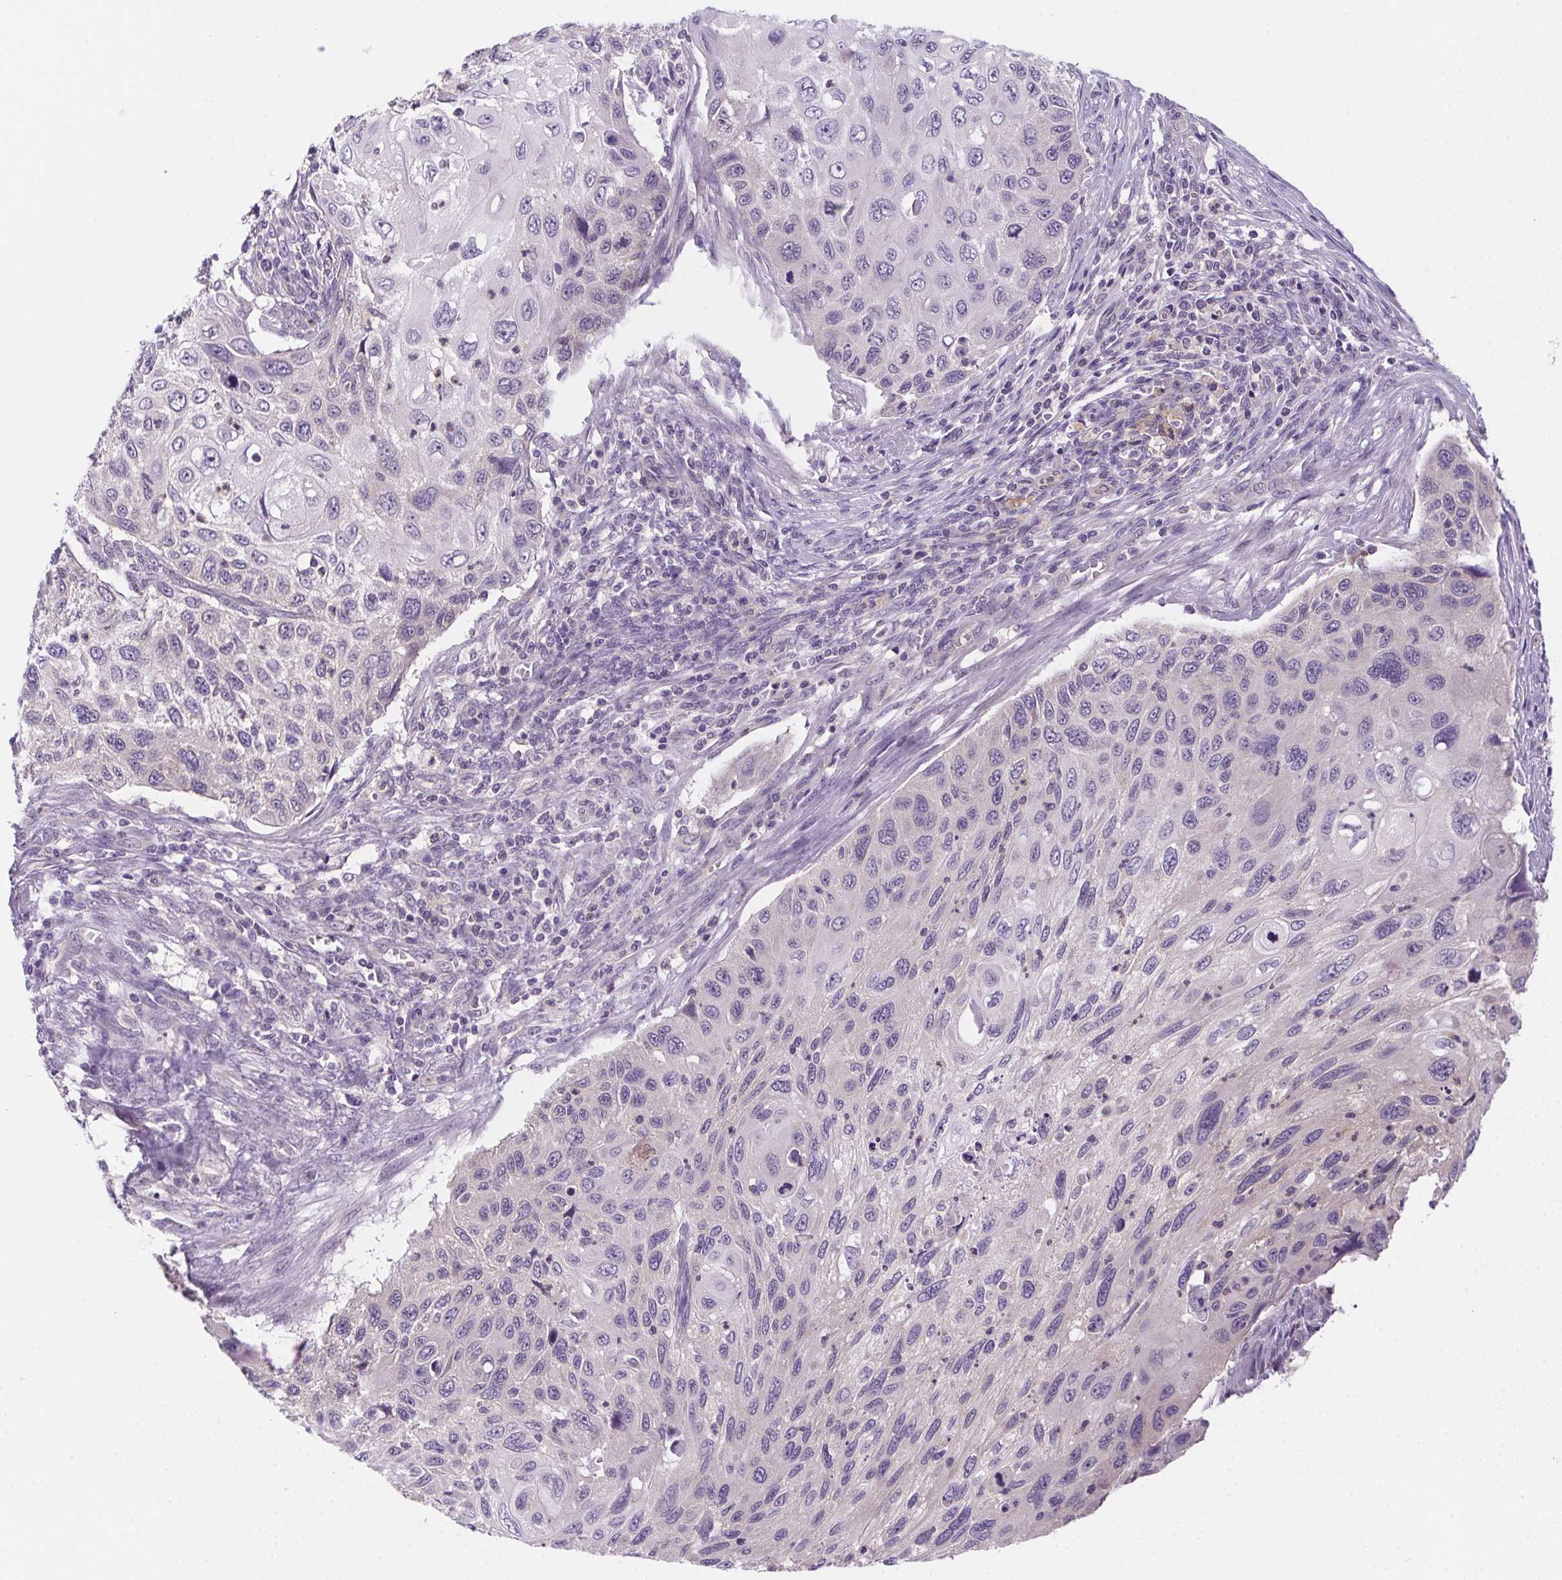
{"staining": {"intensity": "negative", "quantity": "none", "location": "none"}, "tissue": "cervical cancer", "cell_type": "Tumor cells", "image_type": "cancer", "snomed": [{"axis": "morphology", "description": "Squamous cell carcinoma, NOS"}, {"axis": "topography", "description": "Cervix"}], "caption": "Immunohistochemical staining of squamous cell carcinoma (cervical) reveals no significant expression in tumor cells.", "gene": "PRKAA1", "patient": {"sex": "female", "age": 70}}